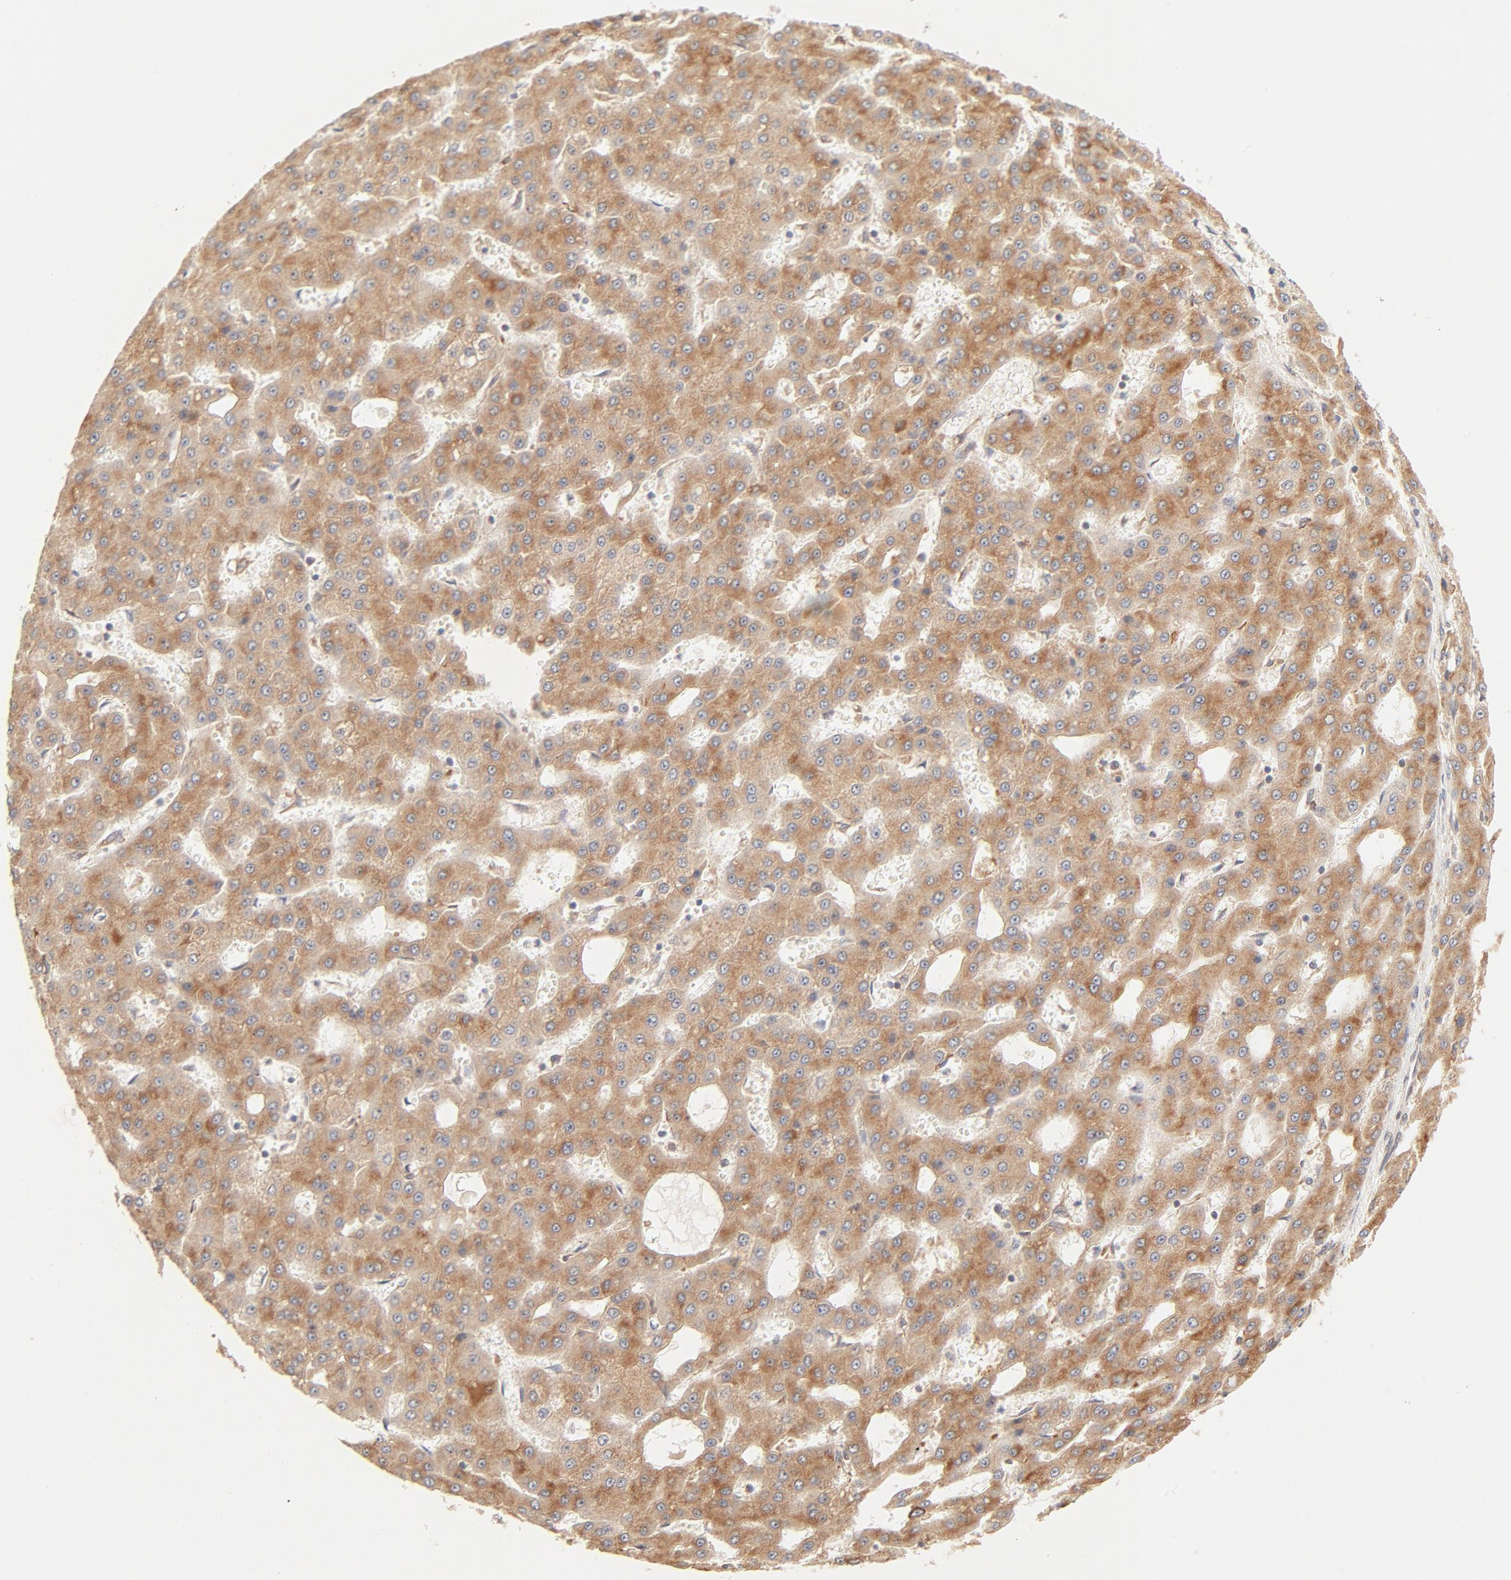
{"staining": {"intensity": "strong", "quantity": ">75%", "location": "cytoplasmic/membranous"}, "tissue": "liver cancer", "cell_type": "Tumor cells", "image_type": "cancer", "snomed": [{"axis": "morphology", "description": "Carcinoma, Hepatocellular, NOS"}, {"axis": "topography", "description": "Liver"}], "caption": "A high amount of strong cytoplasmic/membranous expression is seen in about >75% of tumor cells in hepatocellular carcinoma (liver) tissue. (DAB (3,3'-diaminobenzidine) = brown stain, brightfield microscopy at high magnification).", "gene": "PARP12", "patient": {"sex": "male", "age": 47}}